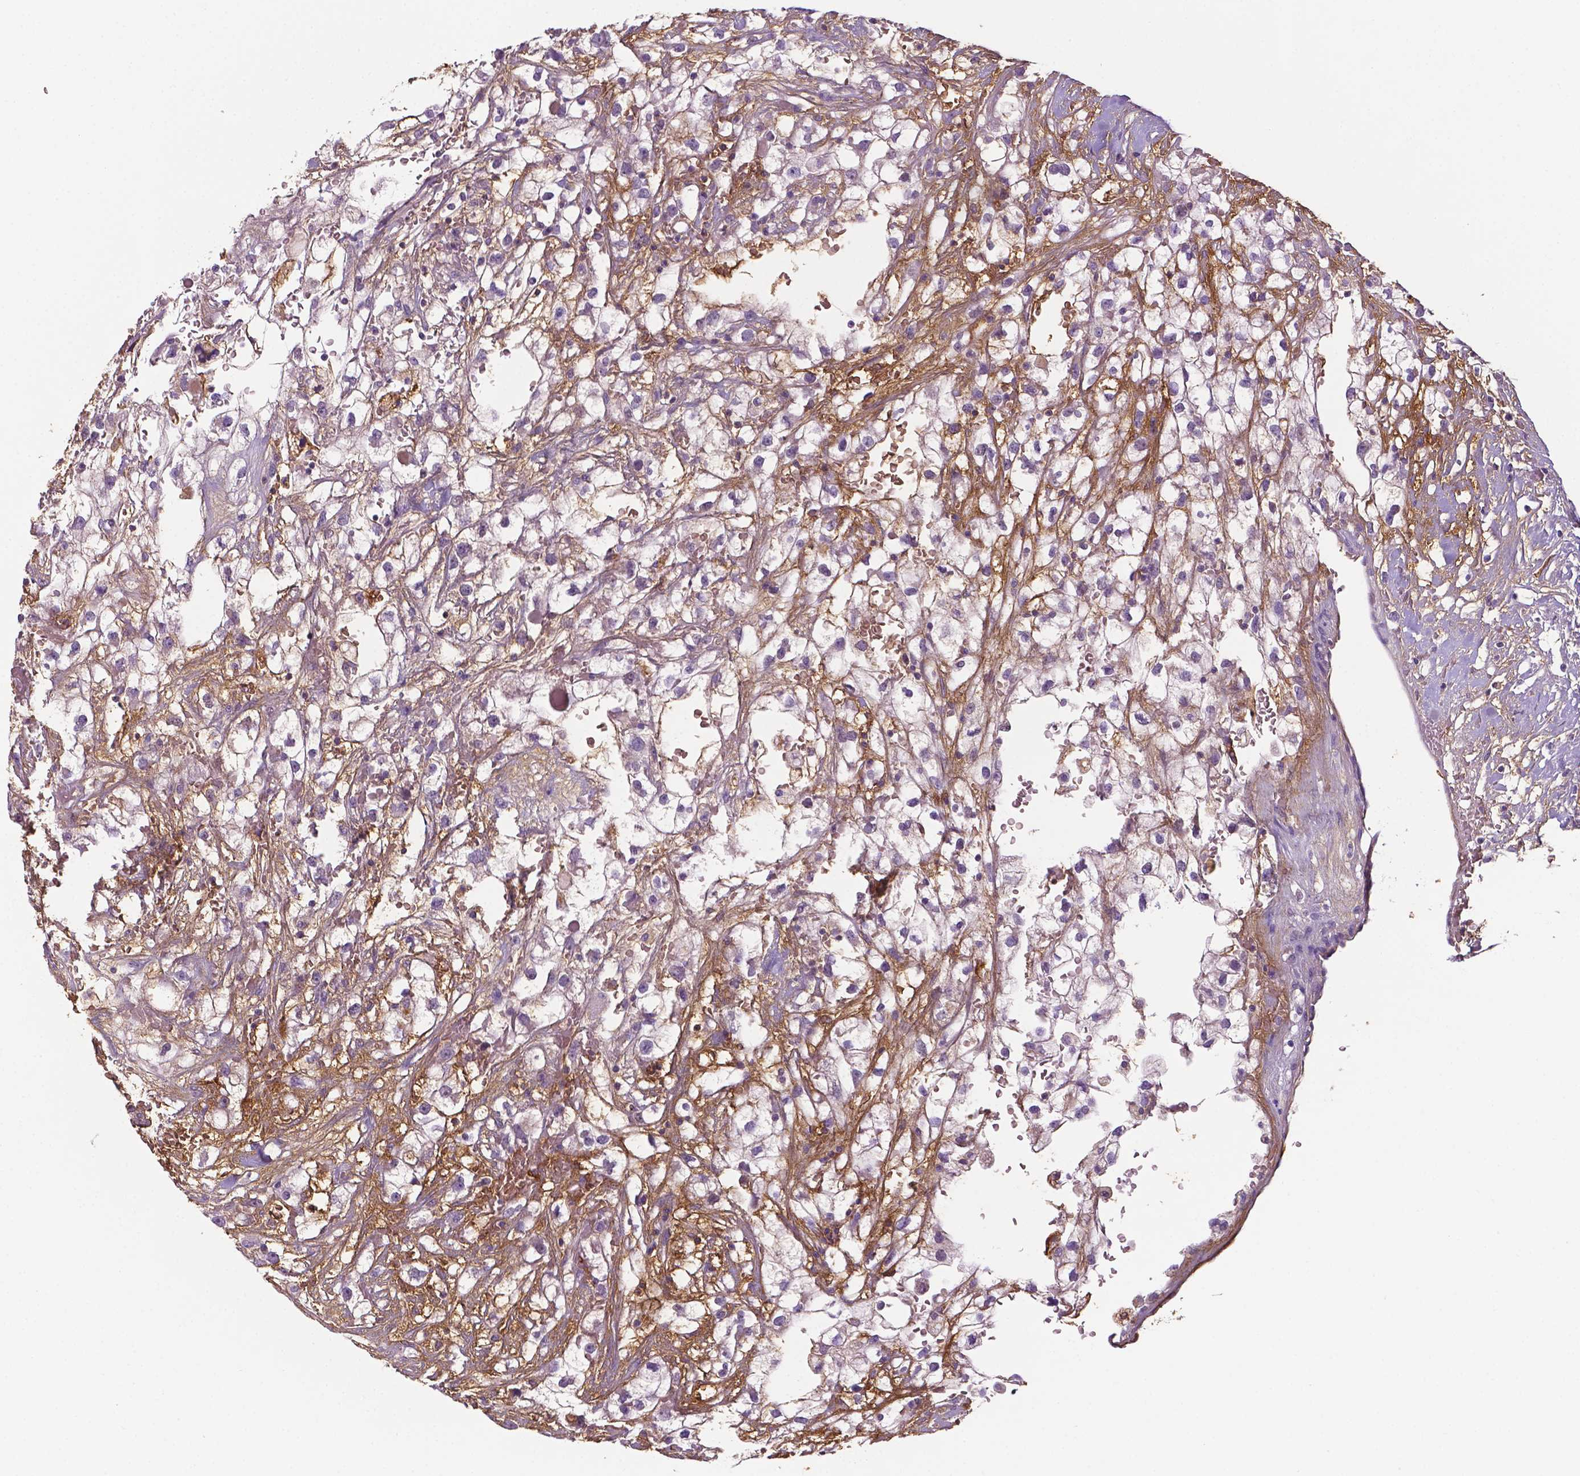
{"staining": {"intensity": "weak", "quantity": "<25%", "location": "cytoplasmic/membranous"}, "tissue": "renal cancer", "cell_type": "Tumor cells", "image_type": "cancer", "snomed": [{"axis": "morphology", "description": "Adenocarcinoma, NOS"}, {"axis": "topography", "description": "Kidney"}], "caption": "High magnification brightfield microscopy of renal adenocarcinoma stained with DAB (3,3'-diaminobenzidine) (brown) and counterstained with hematoxylin (blue): tumor cells show no significant positivity.", "gene": "FBLN1", "patient": {"sex": "male", "age": 59}}